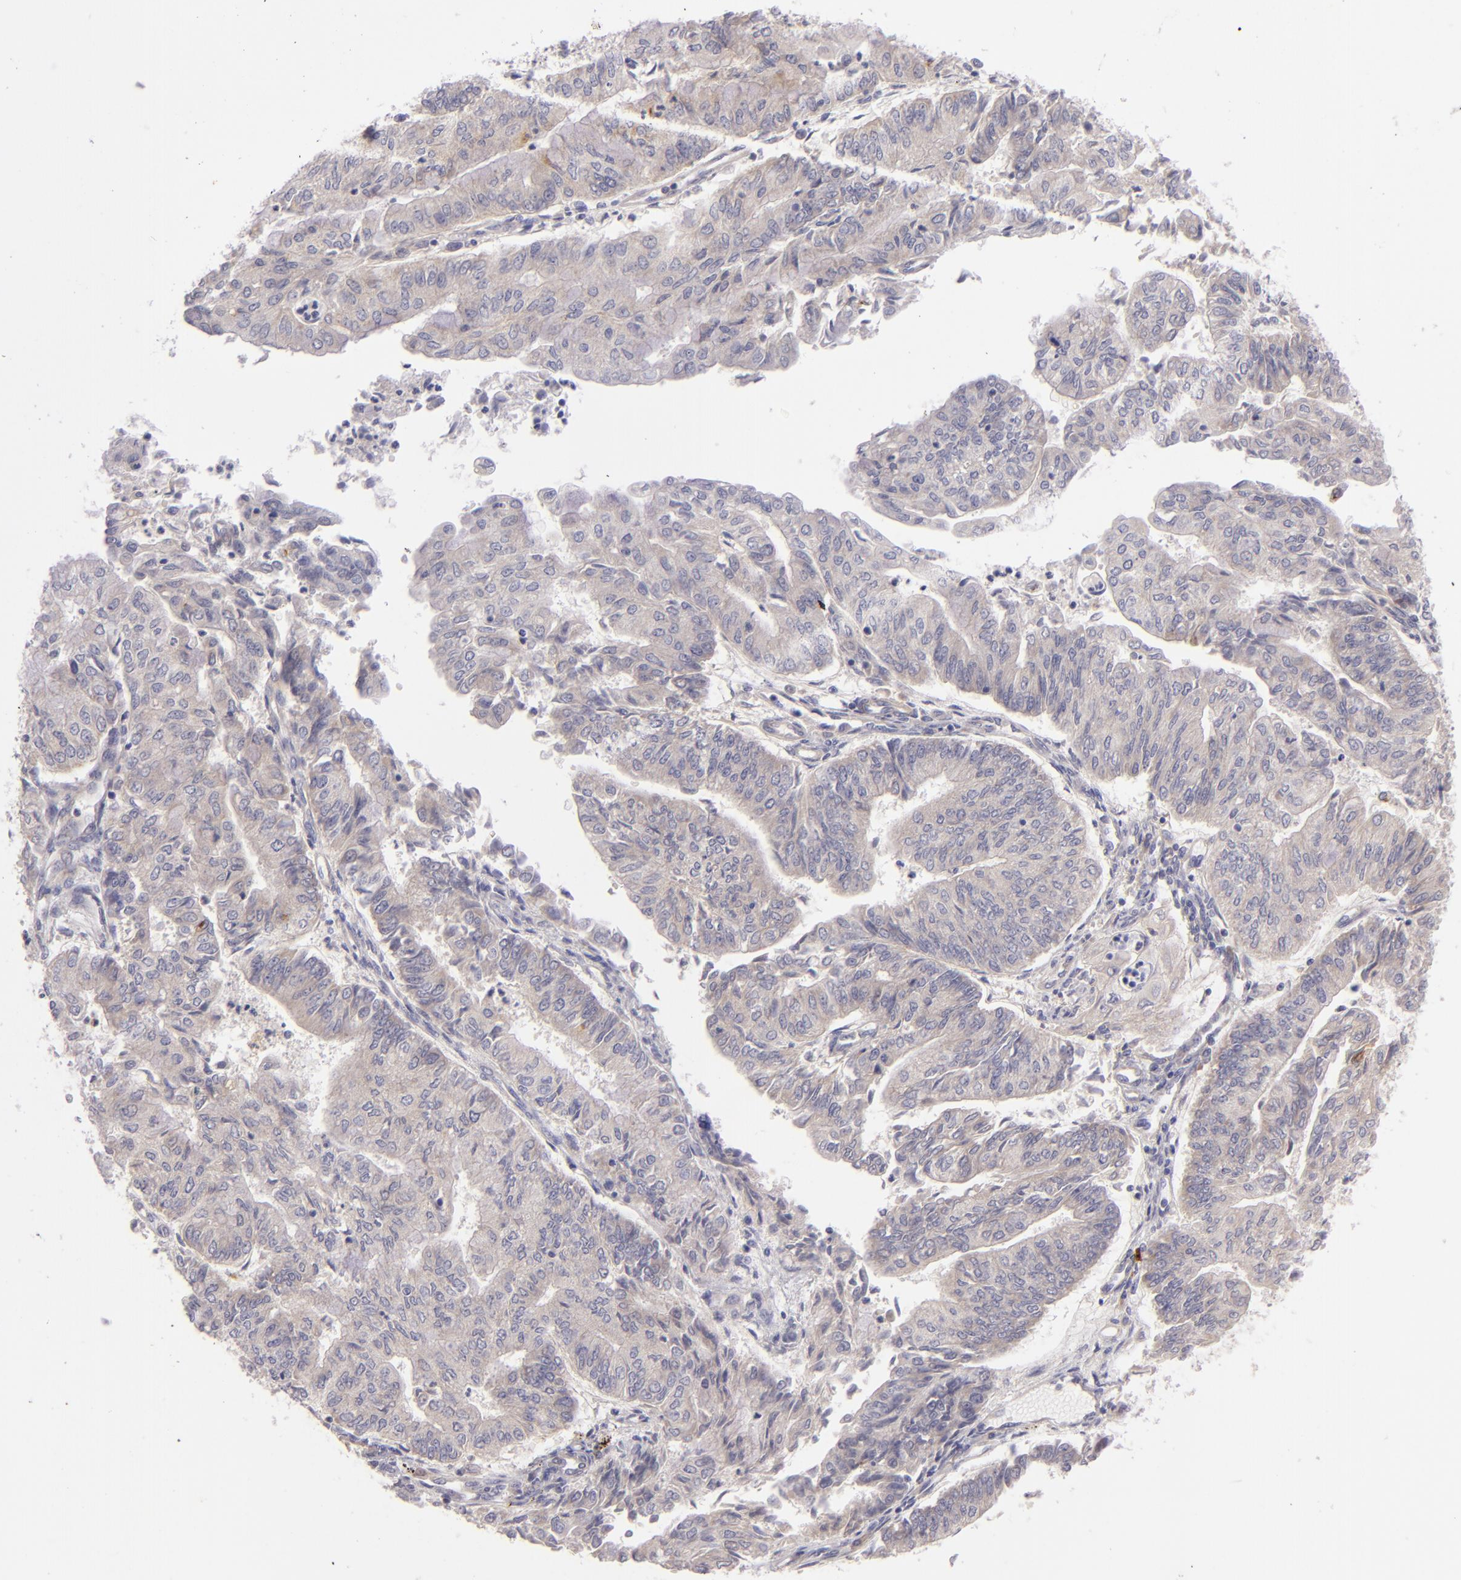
{"staining": {"intensity": "weak", "quantity": "<25%", "location": "cytoplasmic/membranous"}, "tissue": "endometrial cancer", "cell_type": "Tumor cells", "image_type": "cancer", "snomed": [{"axis": "morphology", "description": "Adenocarcinoma, NOS"}, {"axis": "topography", "description": "Endometrium"}], "caption": "Histopathology image shows no protein expression in tumor cells of endometrial cancer tissue.", "gene": "CD83", "patient": {"sex": "female", "age": 59}}